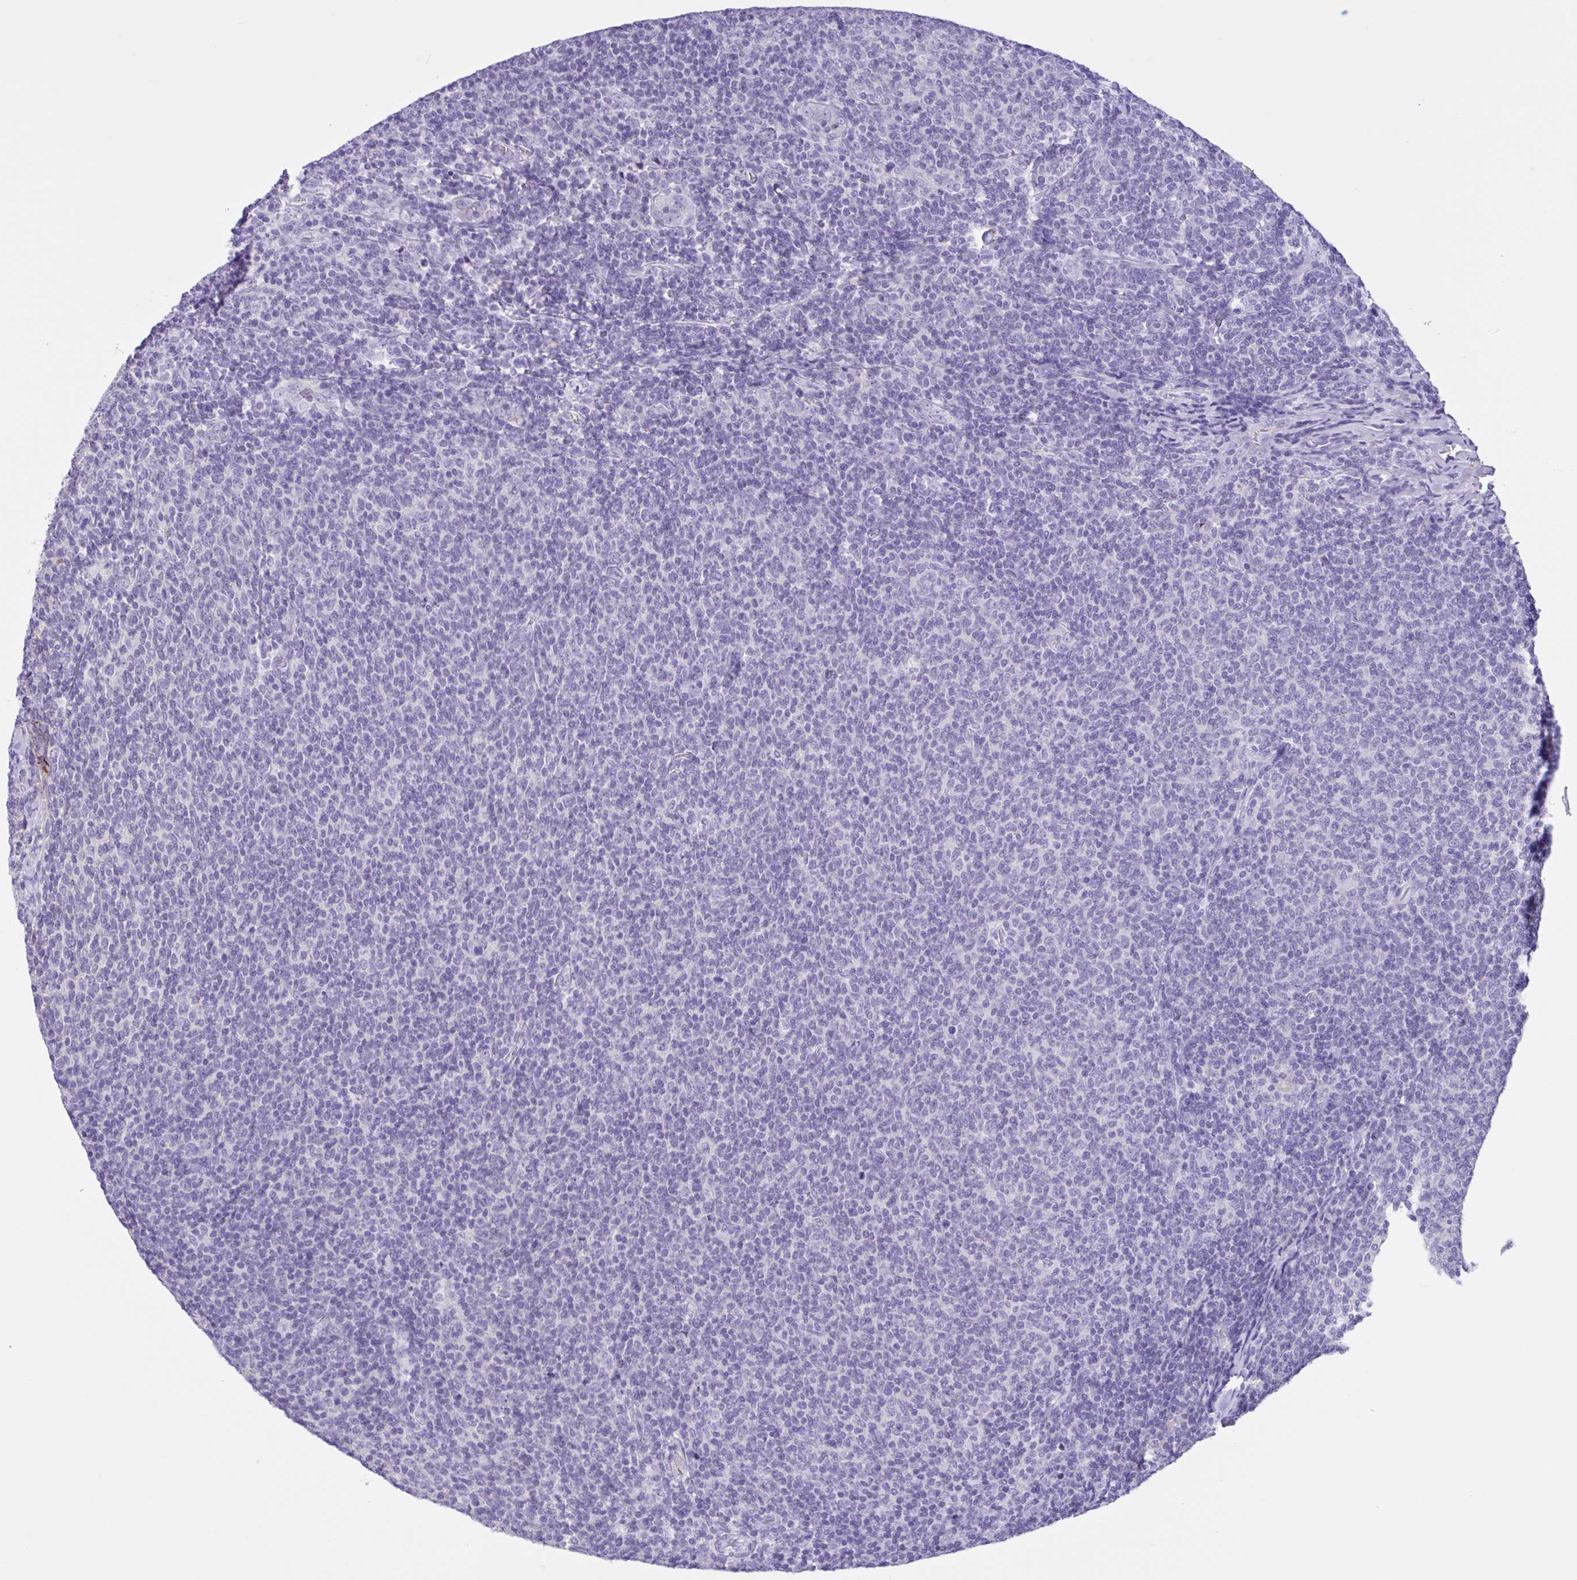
{"staining": {"intensity": "negative", "quantity": "none", "location": "none"}, "tissue": "lymphoma", "cell_type": "Tumor cells", "image_type": "cancer", "snomed": [{"axis": "morphology", "description": "Malignant lymphoma, non-Hodgkin's type, Low grade"}, {"axis": "topography", "description": "Lymph node"}], "caption": "DAB immunohistochemical staining of malignant lymphoma, non-Hodgkin's type (low-grade) displays no significant staining in tumor cells.", "gene": "LARGE2", "patient": {"sex": "male", "age": 52}}